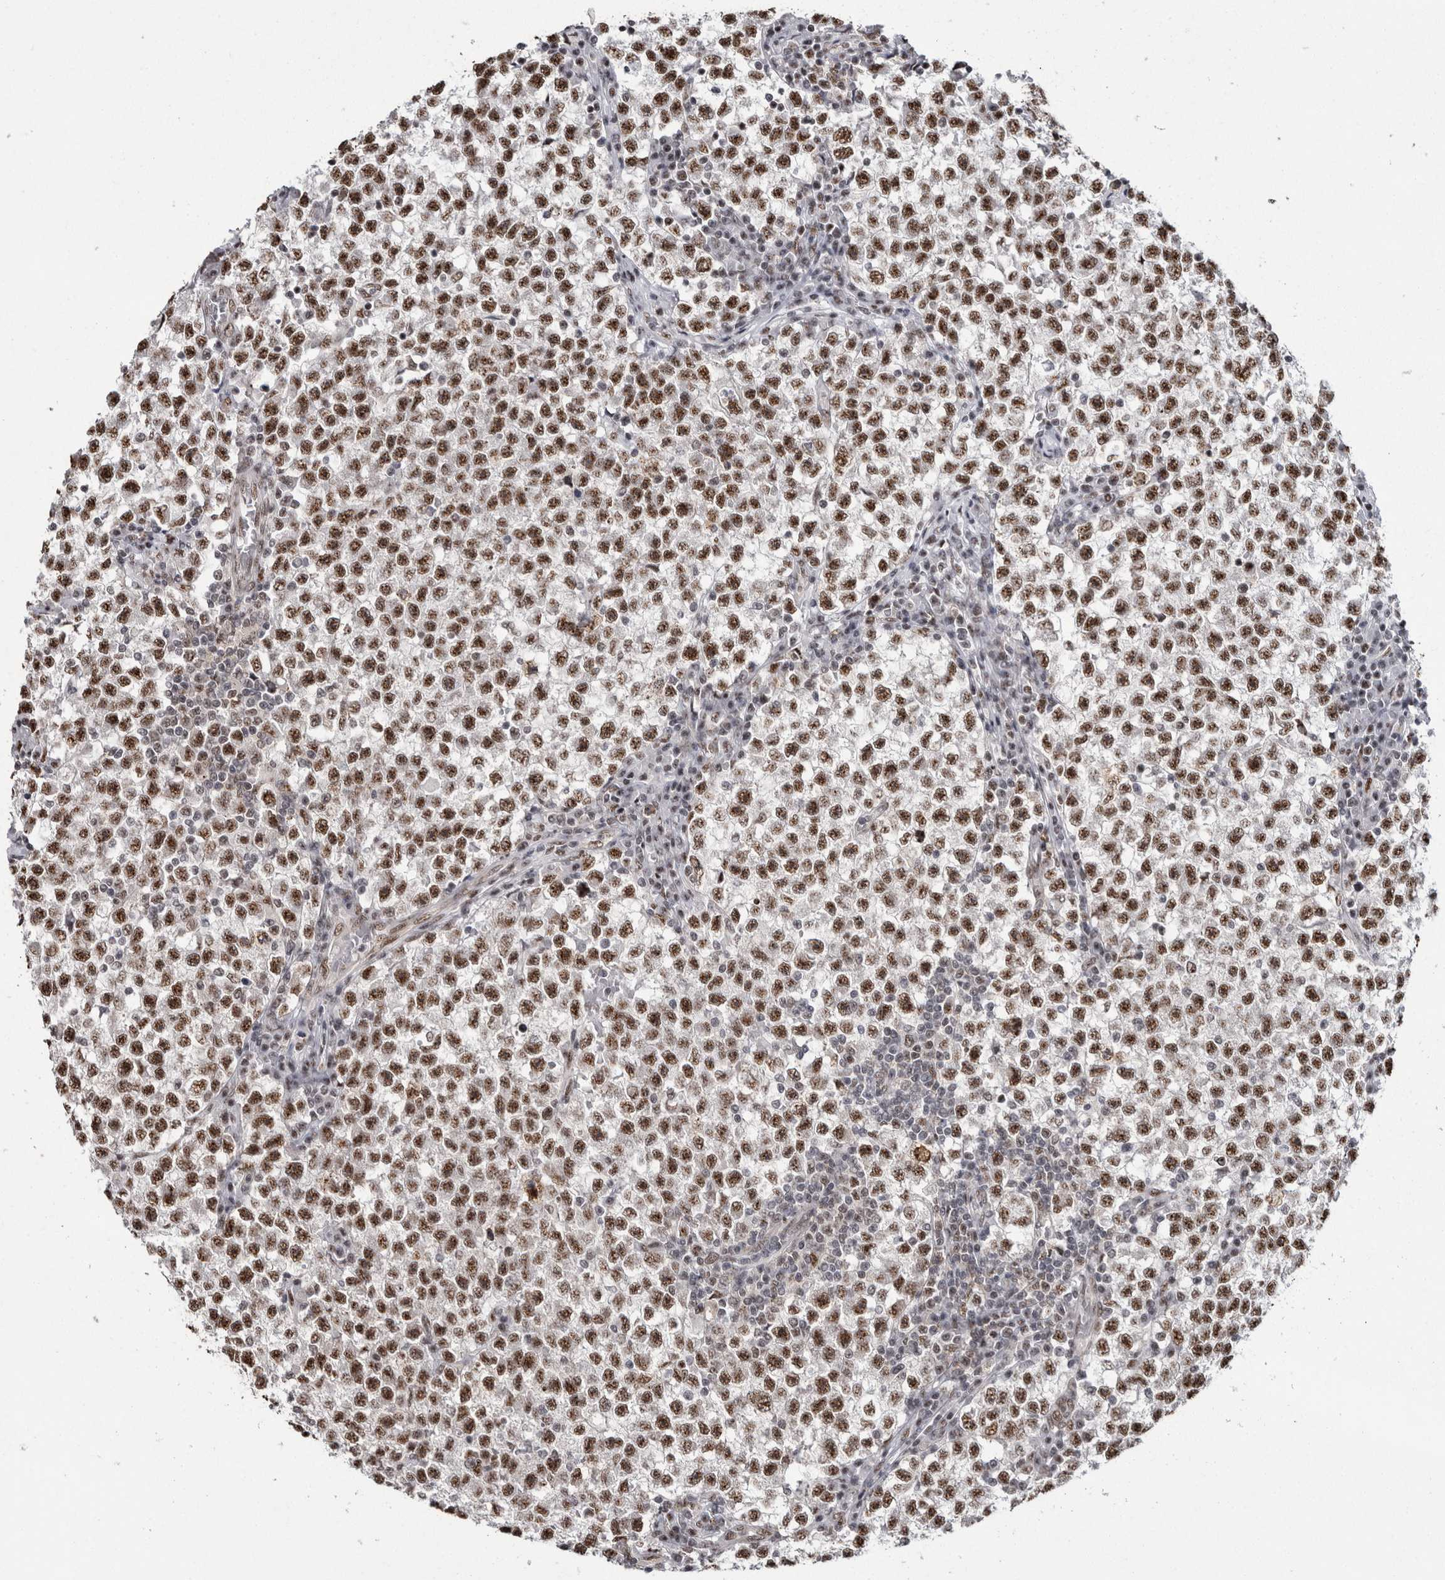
{"staining": {"intensity": "moderate", "quantity": ">75%", "location": "nuclear"}, "tissue": "testis cancer", "cell_type": "Tumor cells", "image_type": "cancer", "snomed": [{"axis": "morphology", "description": "Seminoma, NOS"}, {"axis": "topography", "description": "Testis"}], "caption": "Testis cancer (seminoma) stained with IHC demonstrates moderate nuclear staining in approximately >75% of tumor cells. (brown staining indicates protein expression, while blue staining denotes nuclei).", "gene": "MKNK1", "patient": {"sex": "male", "age": 22}}